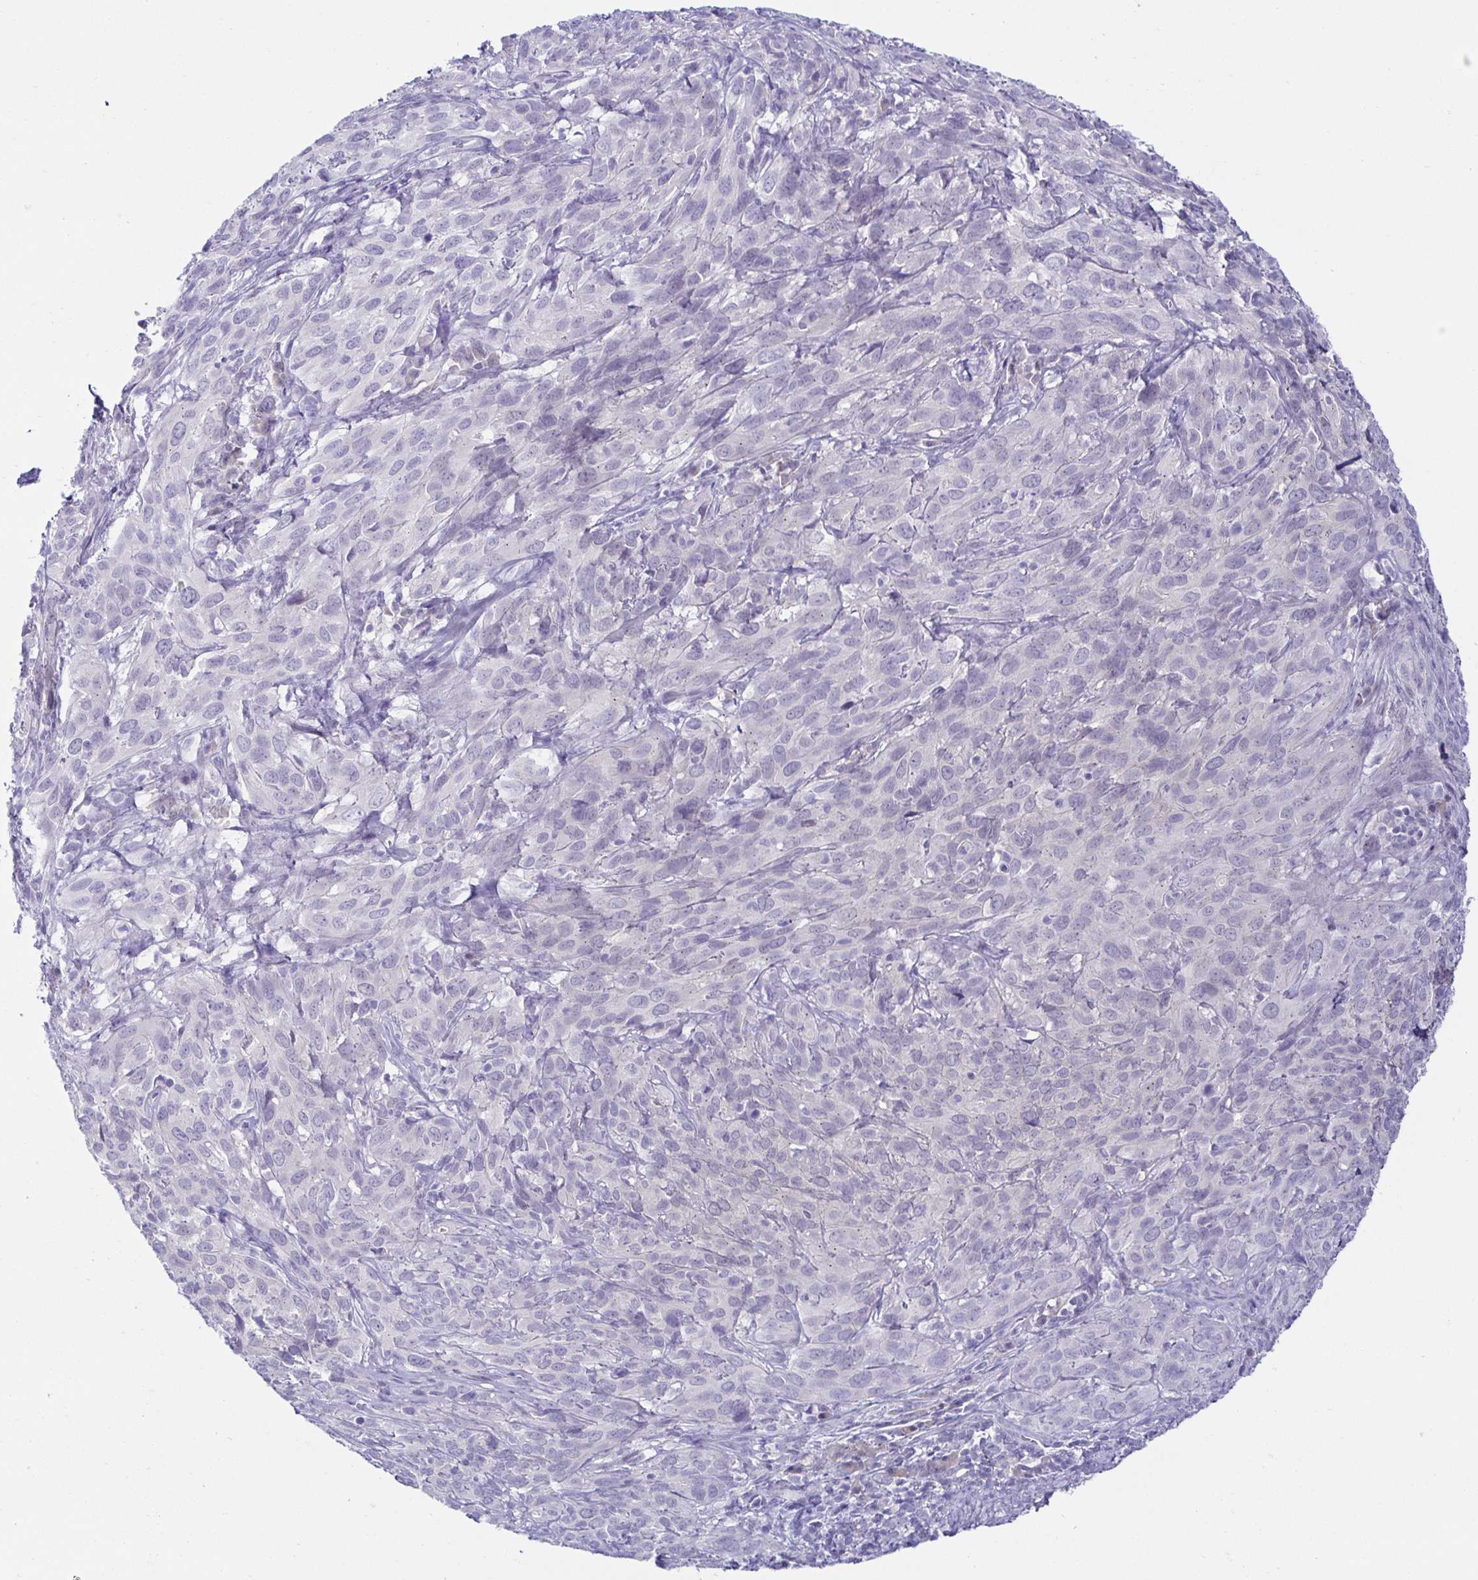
{"staining": {"intensity": "negative", "quantity": "none", "location": "none"}, "tissue": "cervical cancer", "cell_type": "Tumor cells", "image_type": "cancer", "snomed": [{"axis": "morphology", "description": "Squamous cell carcinoma, NOS"}, {"axis": "topography", "description": "Cervix"}], "caption": "Tumor cells are negative for brown protein staining in cervical squamous cell carcinoma.", "gene": "MON2", "patient": {"sex": "female", "age": 51}}